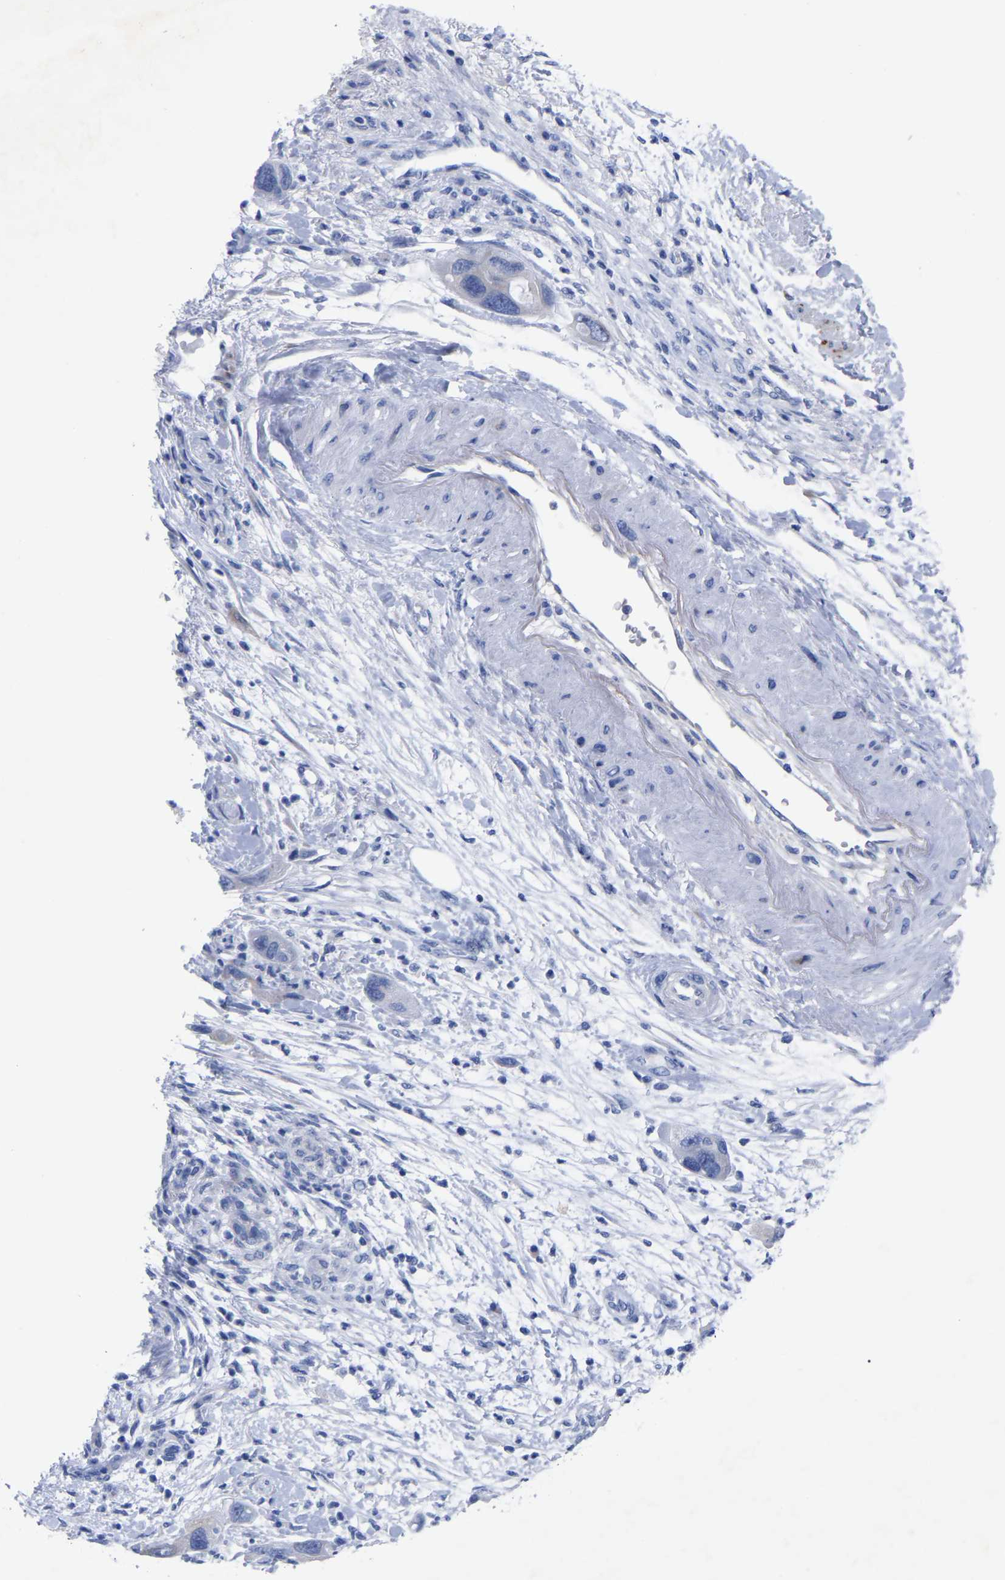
{"staining": {"intensity": "negative", "quantity": "none", "location": "none"}, "tissue": "pancreatic cancer", "cell_type": "Tumor cells", "image_type": "cancer", "snomed": [{"axis": "morphology", "description": "Normal tissue, NOS"}, {"axis": "morphology", "description": "Adenocarcinoma, NOS"}, {"axis": "topography", "description": "Pancreas"}], "caption": "Immunohistochemistry (IHC) photomicrograph of neoplastic tissue: human pancreatic cancer stained with DAB (3,3'-diaminobenzidine) shows no significant protein expression in tumor cells.", "gene": "HAPLN1", "patient": {"sex": "female", "age": 71}}